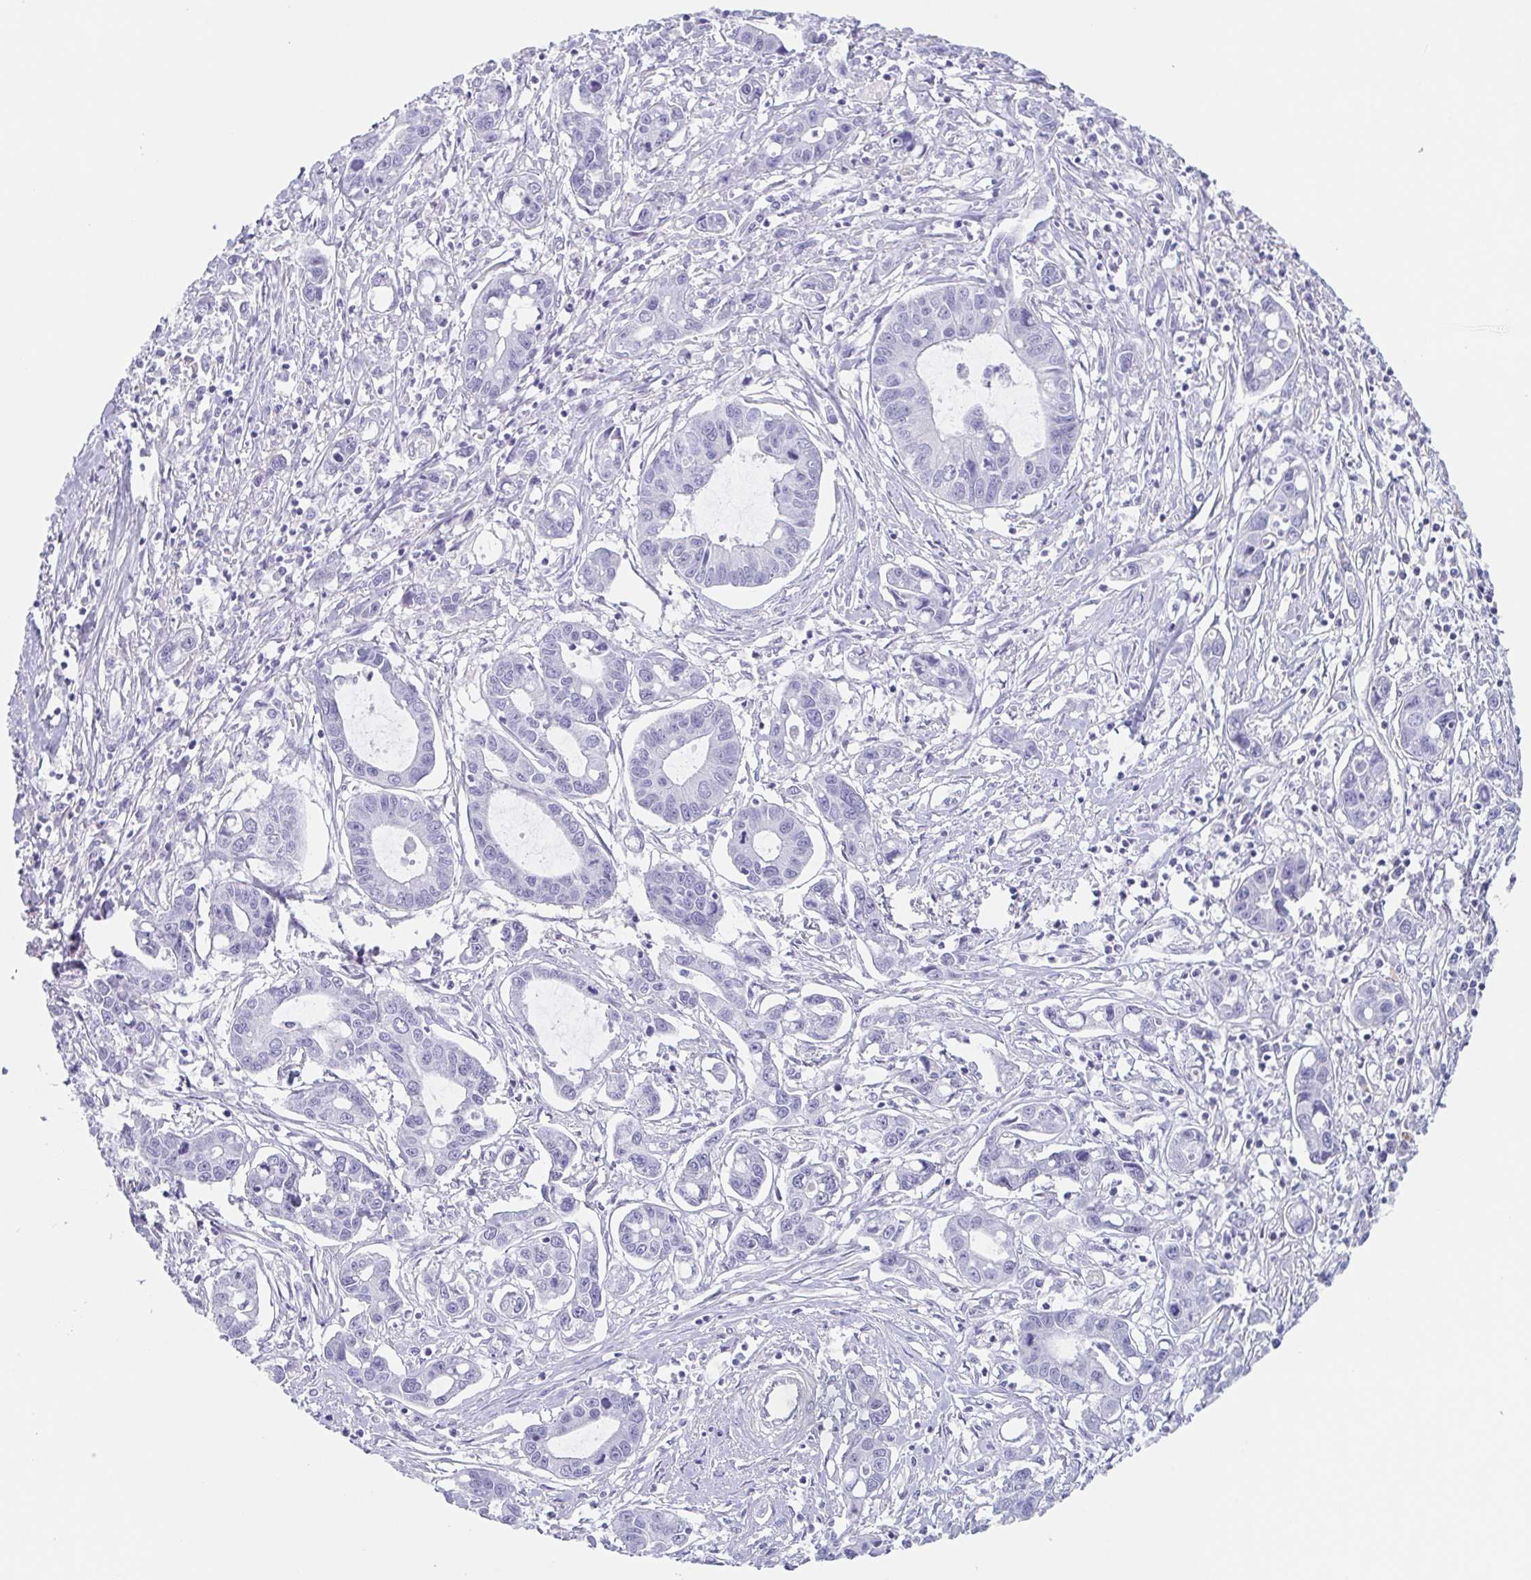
{"staining": {"intensity": "negative", "quantity": "none", "location": "none"}, "tissue": "liver cancer", "cell_type": "Tumor cells", "image_type": "cancer", "snomed": [{"axis": "morphology", "description": "Cholangiocarcinoma"}, {"axis": "topography", "description": "Liver"}], "caption": "The histopathology image exhibits no staining of tumor cells in cholangiocarcinoma (liver).", "gene": "TAGLN3", "patient": {"sex": "male", "age": 58}}